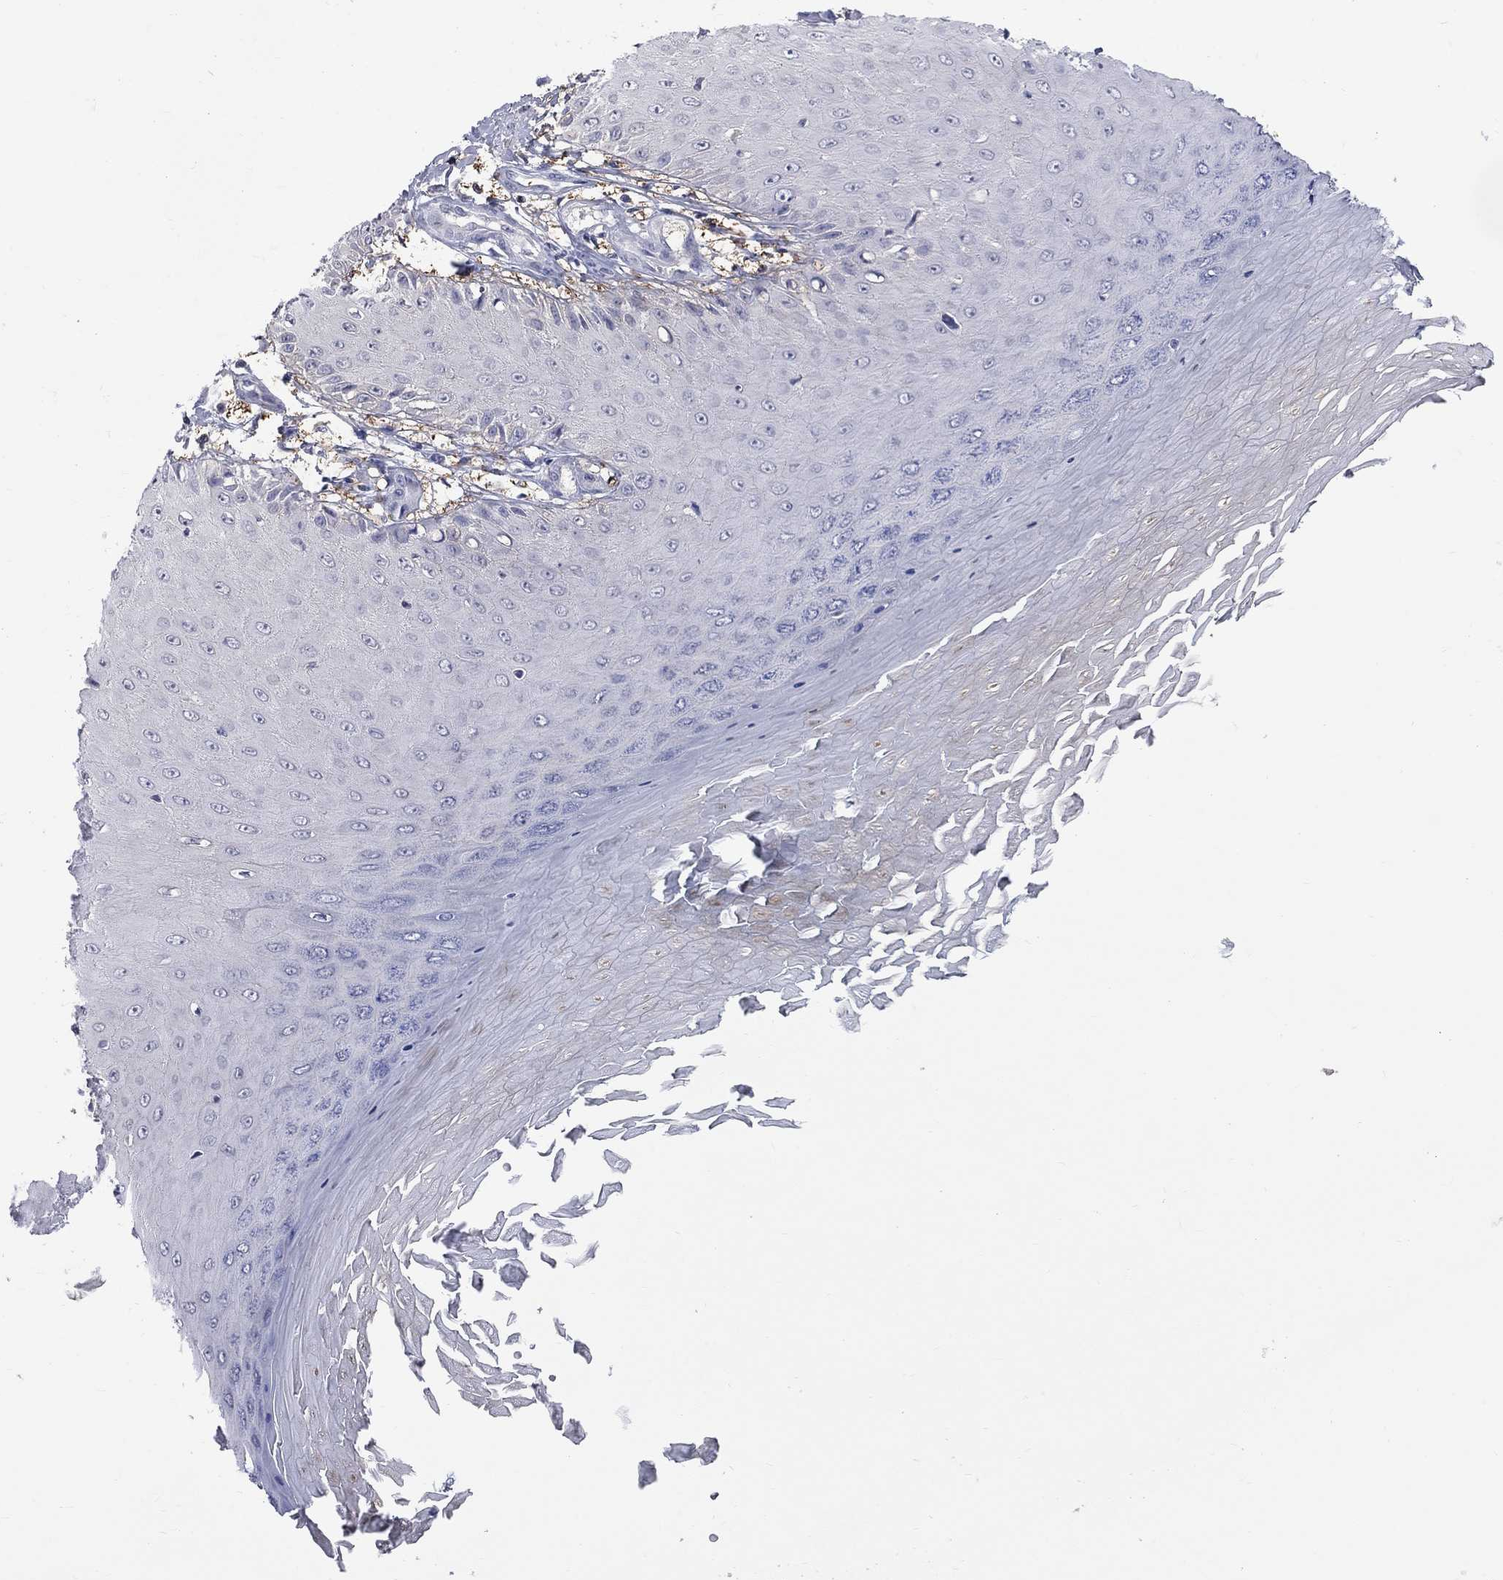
{"staining": {"intensity": "negative", "quantity": "none", "location": "none"}, "tissue": "skin cancer", "cell_type": "Tumor cells", "image_type": "cancer", "snomed": [{"axis": "morphology", "description": "Inflammation, NOS"}, {"axis": "morphology", "description": "Squamous cell carcinoma, NOS"}, {"axis": "topography", "description": "Skin"}], "caption": "DAB (3,3'-diaminobenzidine) immunohistochemical staining of skin squamous cell carcinoma displays no significant staining in tumor cells.", "gene": "HKDC1", "patient": {"sex": "male", "age": 70}}